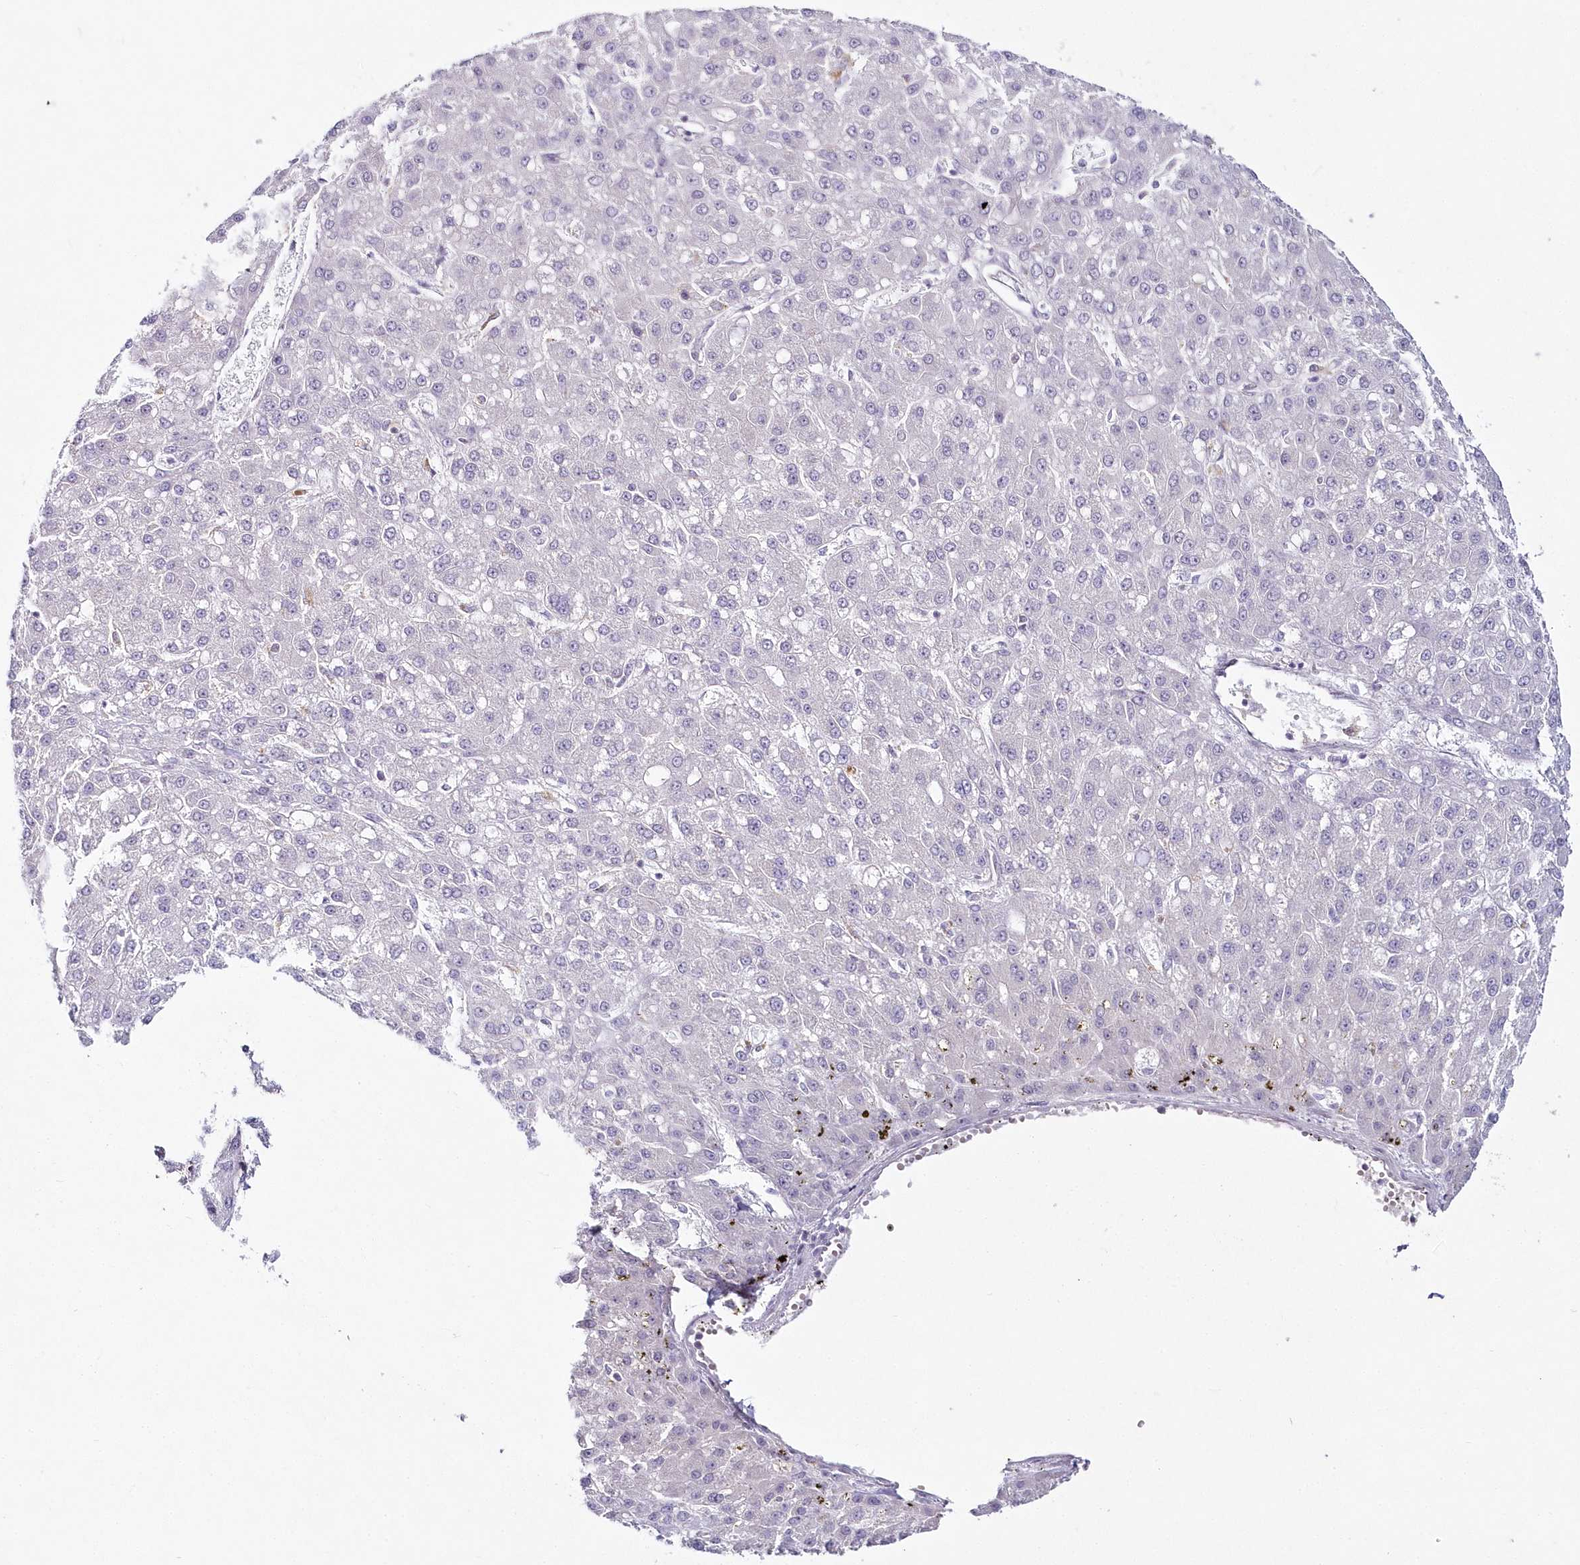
{"staining": {"intensity": "negative", "quantity": "none", "location": "none"}, "tissue": "liver cancer", "cell_type": "Tumor cells", "image_type": "cancer", "snomed": [{"axis": "morphology", "description": "Carcinoma, Hepatocellular, NOS"}, {"axis": "topography", "description": "Liver"}], "caption": "High power microscopy photomicrograph of an immunohistochemistry image of hepatocellular carcinoma (liver), revealing no significant staining in tumor cells.", "gene": "HYCC2", "patient": {"sex": "male", "age": 67}}